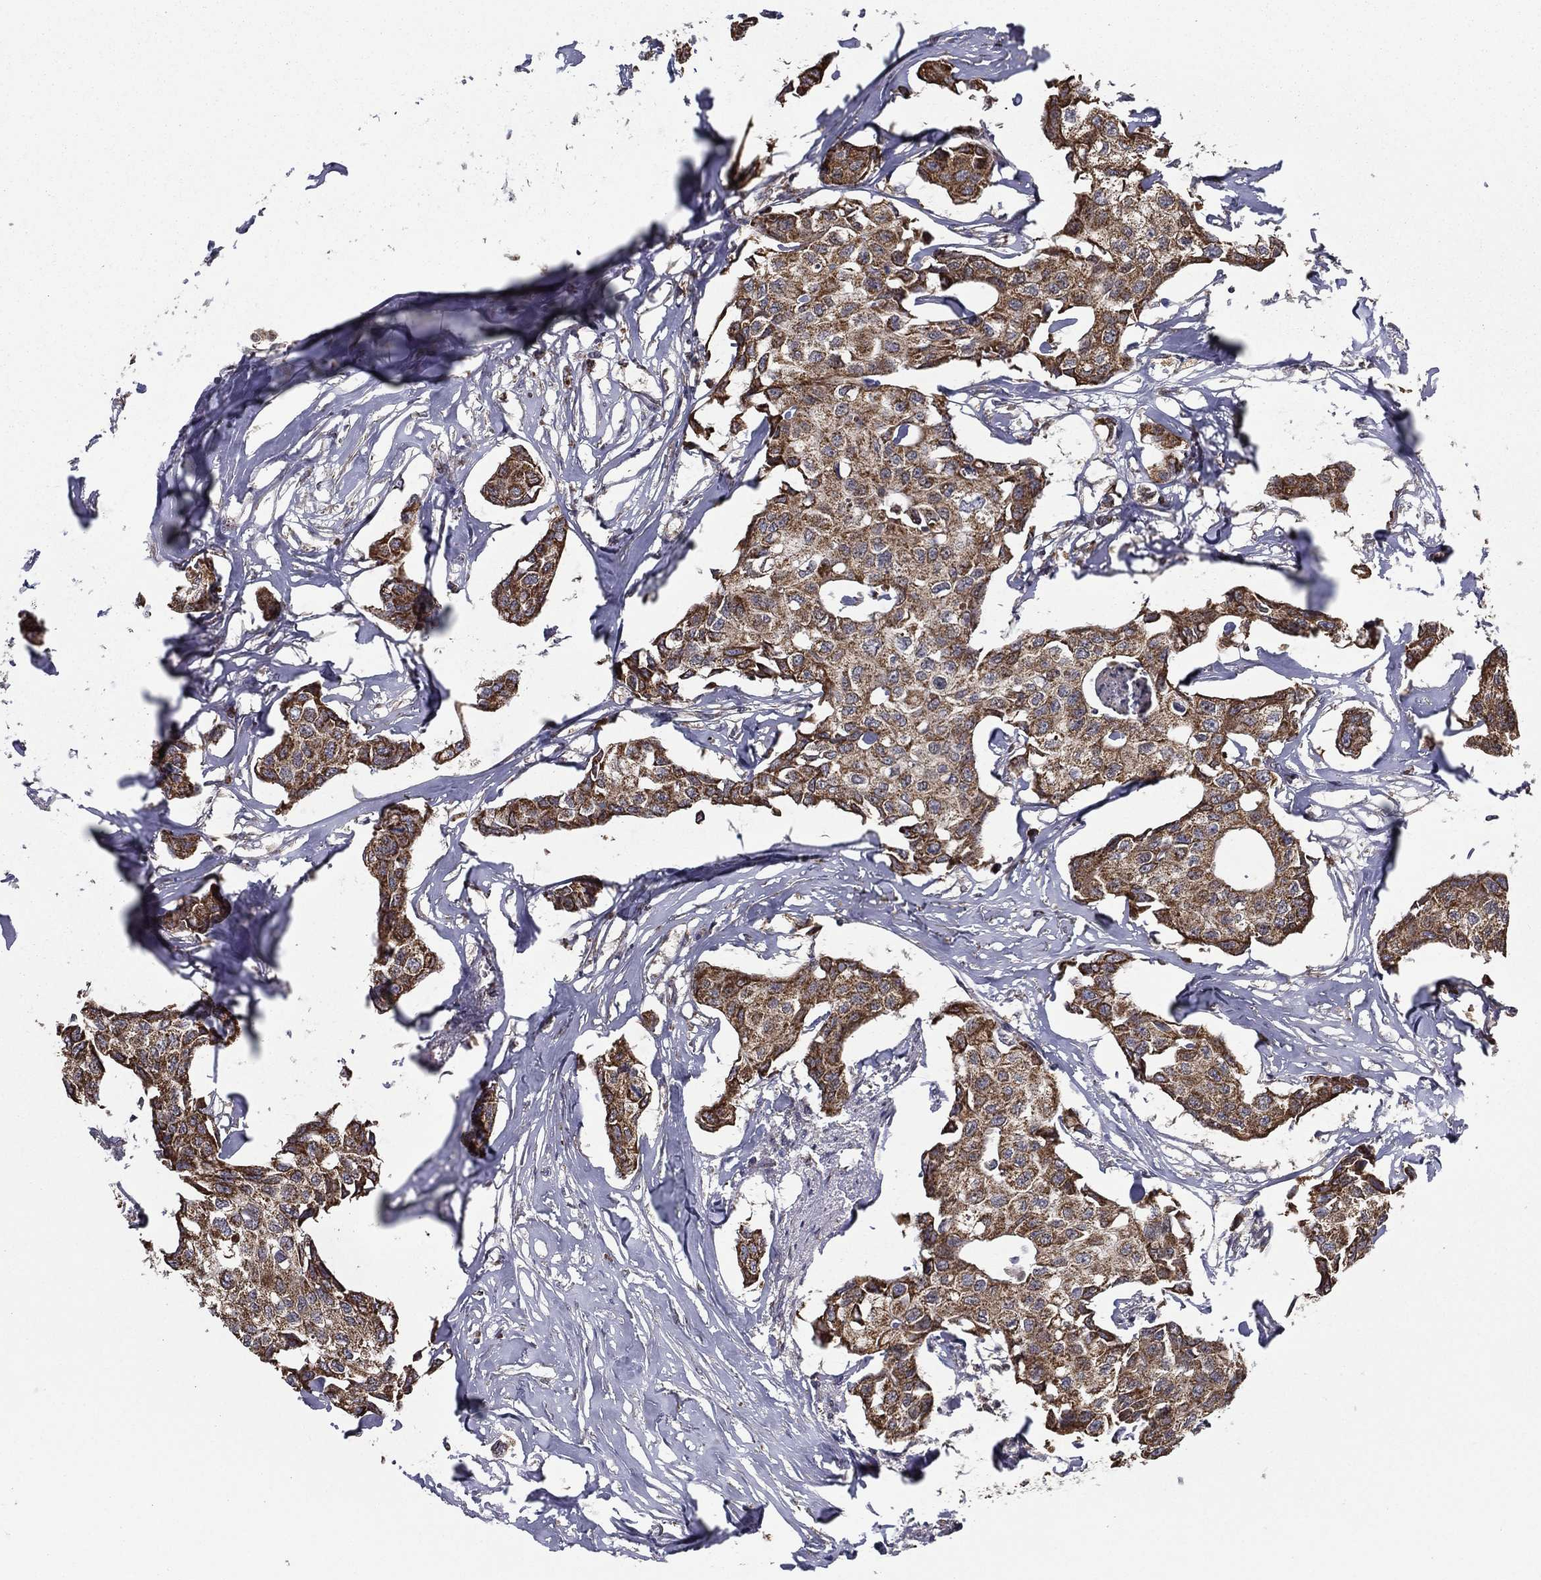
{"staining": {"intensity": "moderate", "quantity": ">75%", "location": "cytoplasmic/membranous"}, "tissue": "breast cancer", "cell_type": "Tumor cells", "image_type": "cancer", "snomed": [{"axis": "morphology", "description": "Duct carcinoma"}, {"axis": "topography", "description": "Breast"}], "caption": "Breast cancer (intraductal carcinoma) was stained to show a protein in brown. There is medium levels of moderate cytoplasmic/membranous staining in approximately >75% of tumor cells.", "gene": "RIGI", "patient": {"sex": "female", "age": 80}}